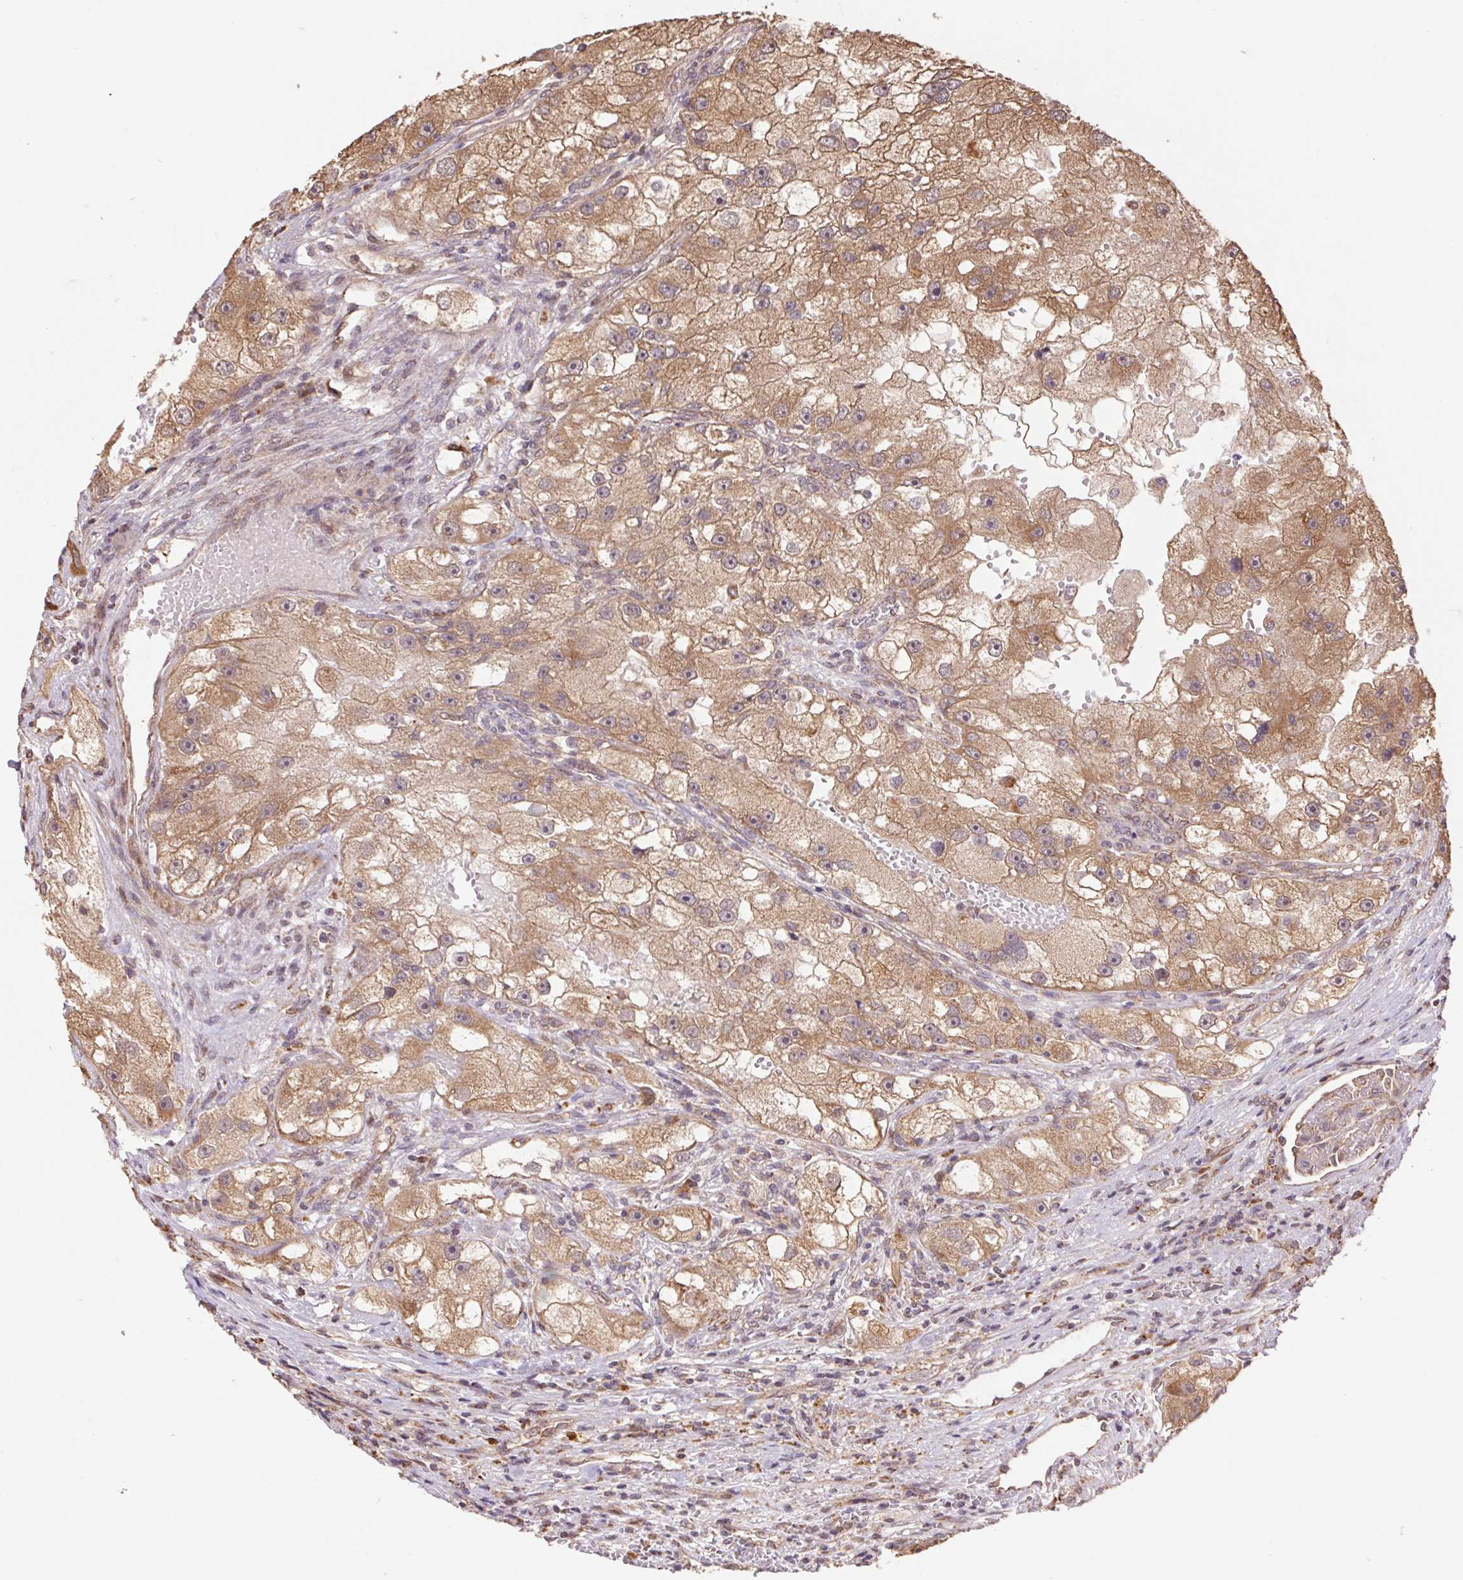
{"staining": {"intensity": "moderate", "quantity": ">75%", "location": "cytoplasmic/membranous"}, "tissue": "renal cancer", "cell_type": "Tumor cells", "image_type": "cancer", "snomed": [{"axis": "morphology", "description": "Adenocarcinoma, NOS"}, {"axis": "topography", "description": "Kidney"}], "caption": "Immunohistochemistry (DAB) staining of human renal adenocarcinoma demonstrates moderate cytoplasmic/membranous protein expression in about >75% of tumor cells.", "gene": "PDHA1", "patient": {"sex": "male", "age": 63}}